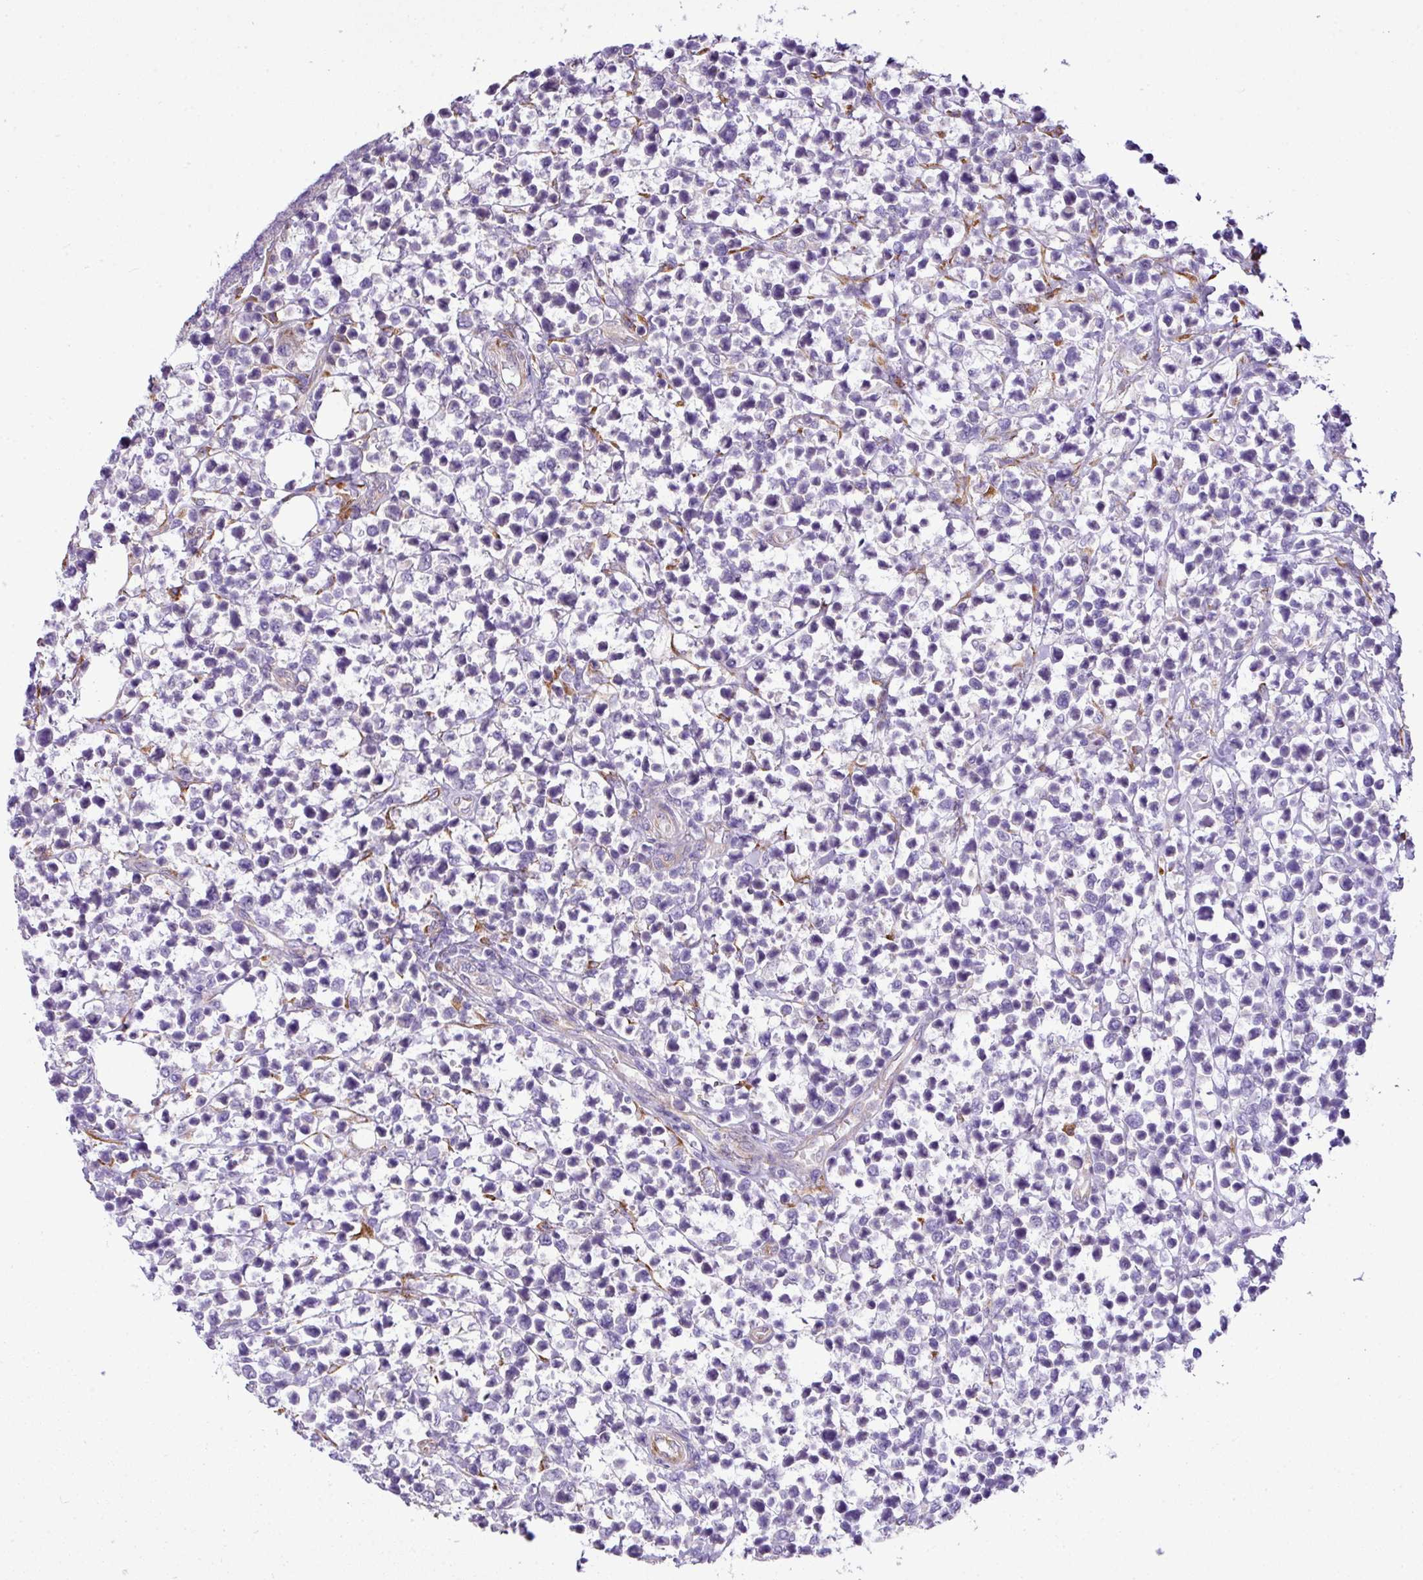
{"staining": {"intensity": "negative", "quantity": "none", "location": "none"}, "tissue": "lymphoma", "cell_type": "Tumor cells", "image_type": "cancer", "snomed": [{"axis": "morphology", "description": "Malignant lymphoma, non-Hodgkin's type, Low grade"}, {"axis": "topography", "description": "Lymph node"}], "caption": "Immunohistochemical staining of malignant lymphoma, non-Hodgkin's type (low-grade) displays no significant staining in tumor cells.", "gene": "CFAP97", "patient": {"sex": "male", "age": 60}}